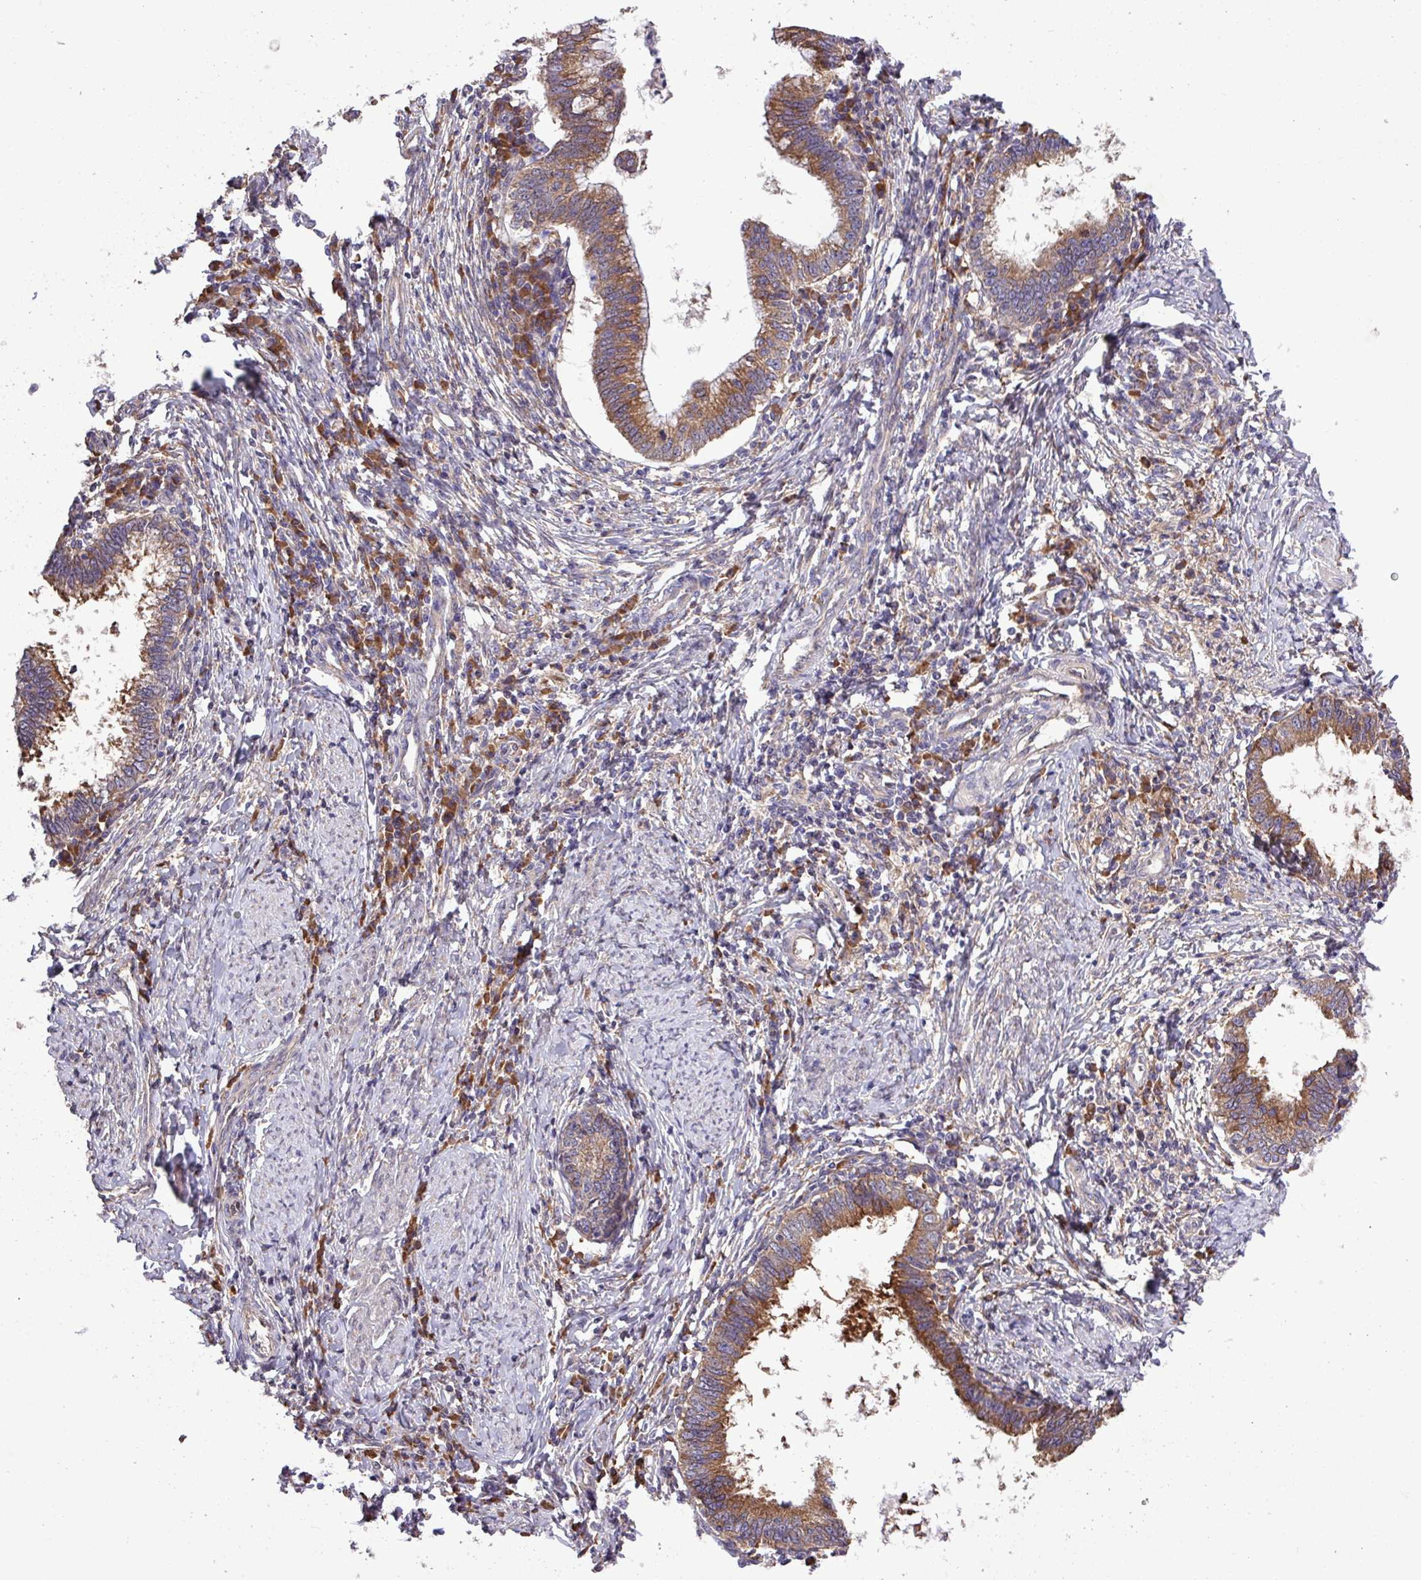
{"staining": {"intensity": "moderate", "quantity": ">75%", "location": "cytoplasmic/membranous"}, "tissue": "cervical cancer", "cell_type": "Tumor cells", "image_type": "cancer", "snomed": [{"axis": "morphology", "description": "Adenocarcinoma, NOS"}, {"axis": "topography", "description": "Cervix"}], "caption": "The photomicrograph exhibits staining of cervical cancer (adenocarcinoma), revealing moderate cytoplasmic/membranous protein staining (brown color) within tumor cells.", "gene": "MEGF6", "patient": {"sex": "female", "age": 36}}